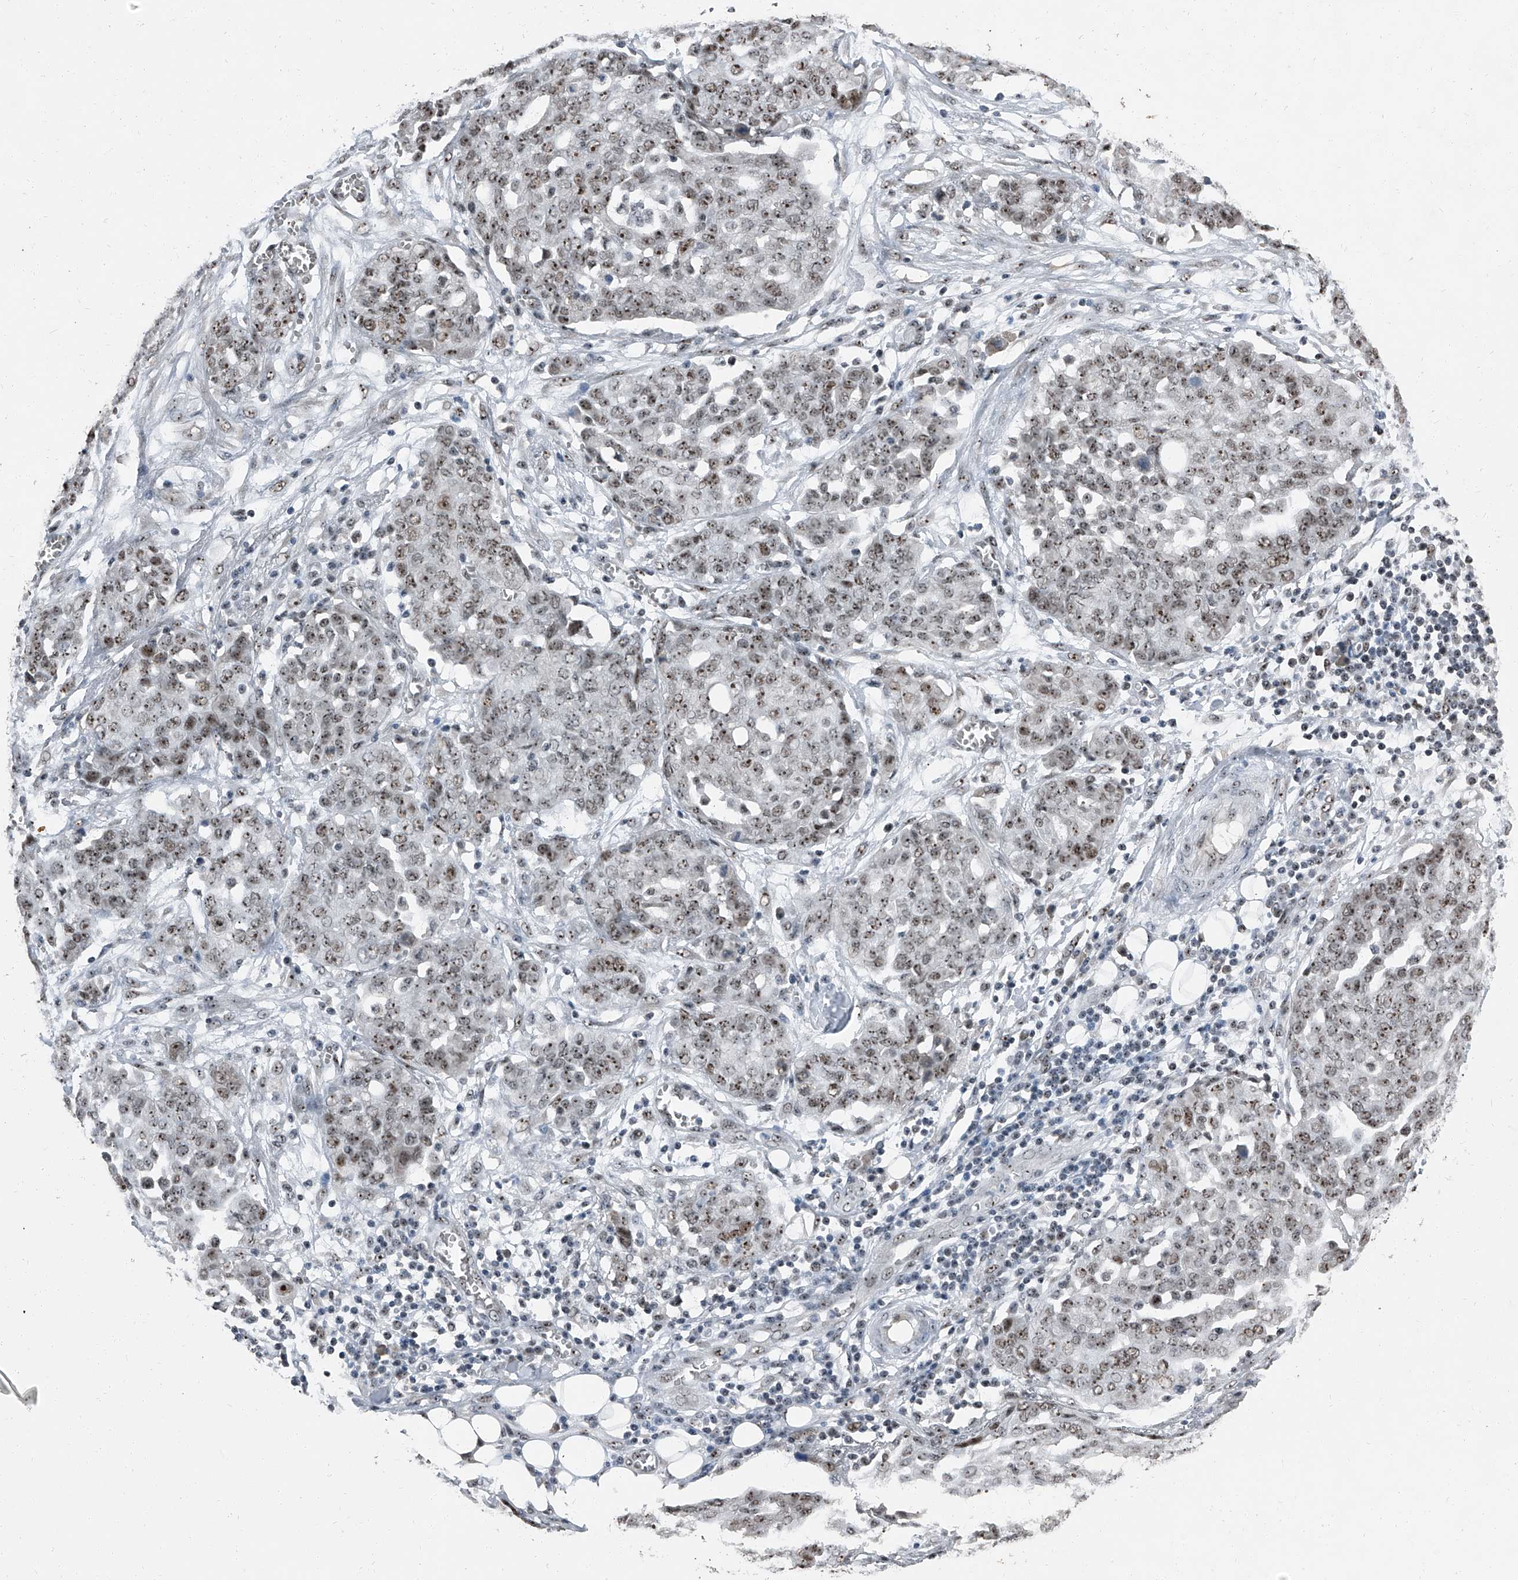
{"staining": {"intensity": "moderate", "quantity": ">75%", "location": "nuclear"}, "tissue": "ovarian cancer", "cell_type": "Tumor cells", "image_type": "cancer", "snomed": [{"axis": "morphology", "description": "Cystadenocarcinoma, serous, NOS"}, {"axis": "topography", "description": "Soft tissue"}, {"axis": "topography", "description": "Ovary"}], "caption": "A brown stain shows moderate nuclear positivity of a protein in serous cystadenocarcinoma (ovarian) tumor cells. (DAB = brown stain, brightfield microscopy at high magnification).", "gene": "TCOF1", "patient": {"sex": "female", "age": 57}}